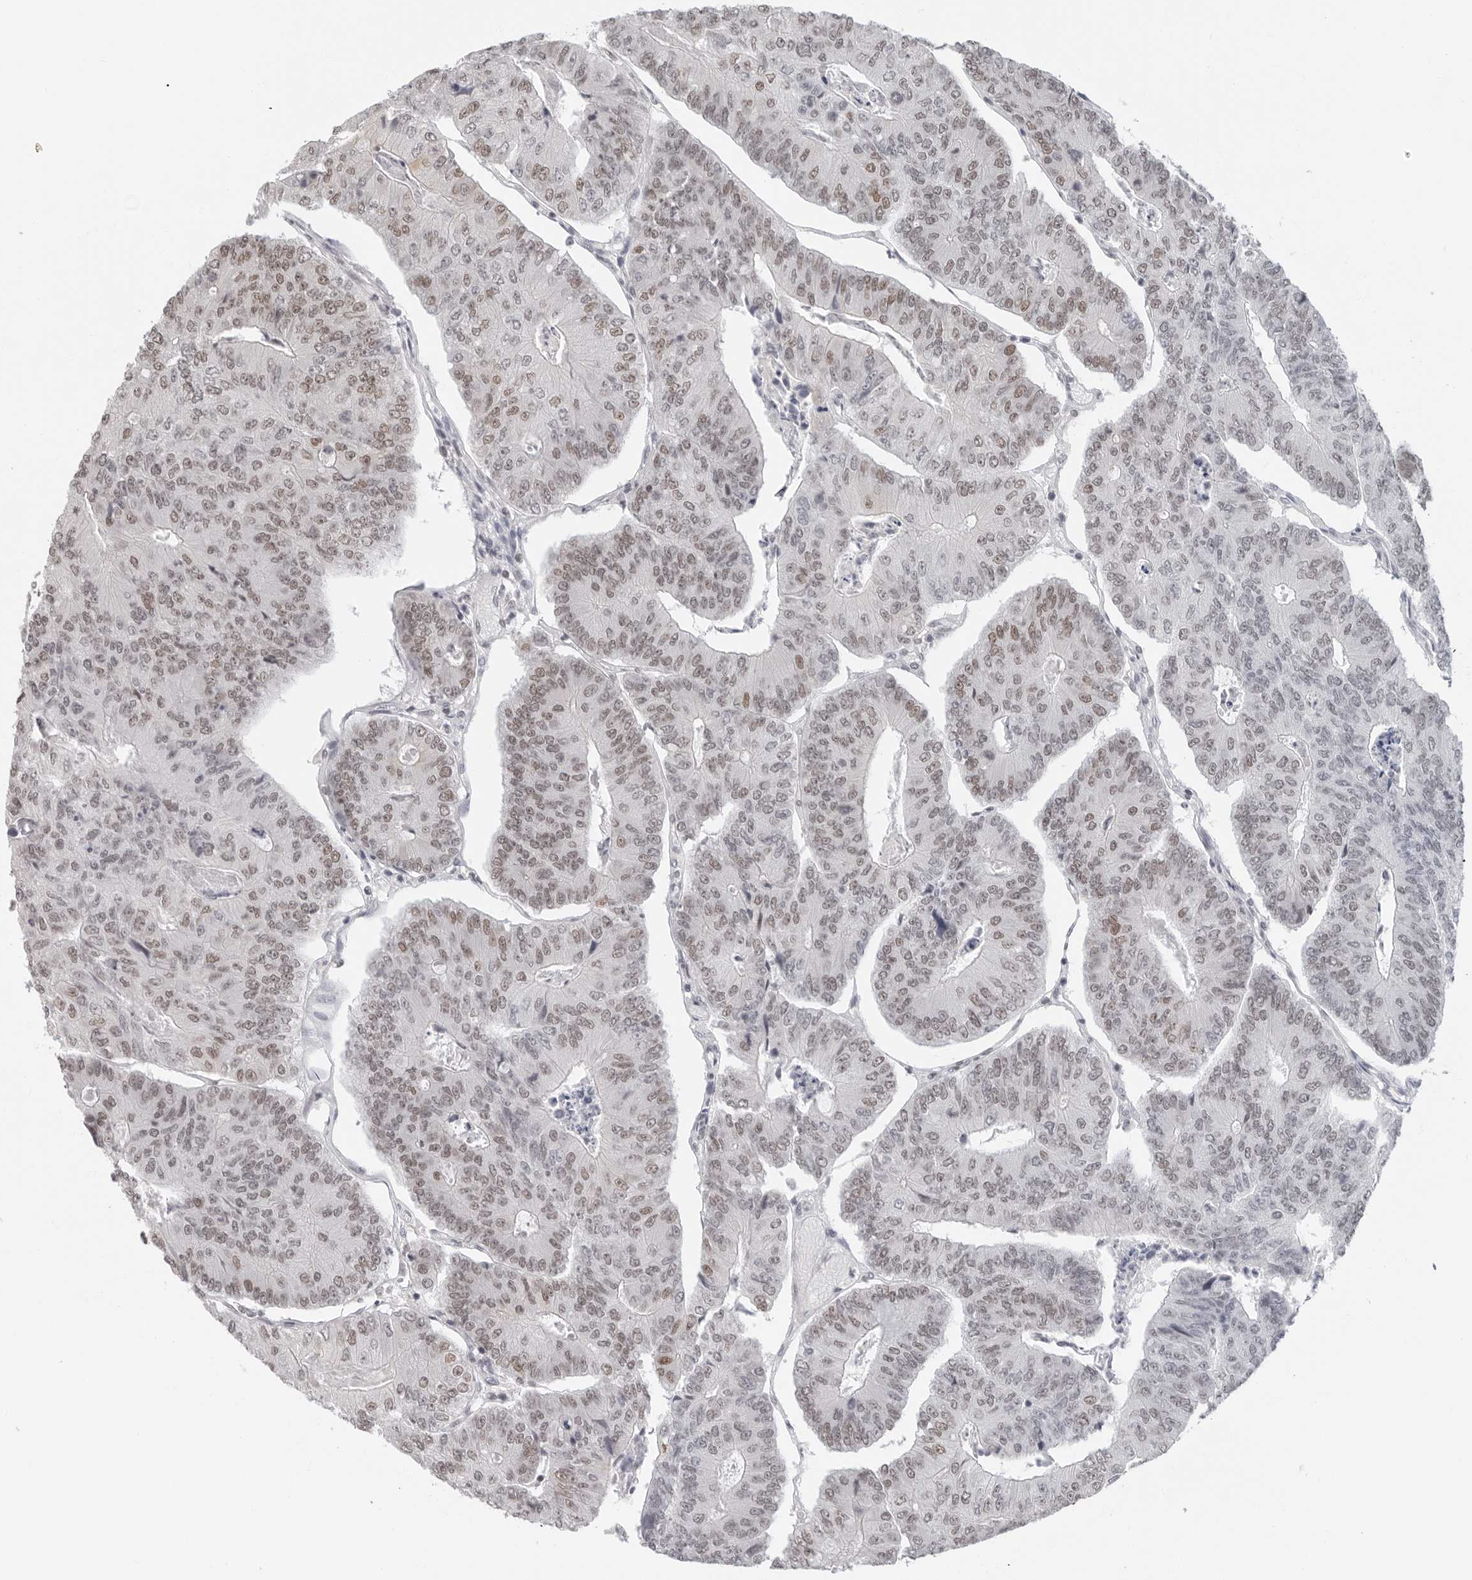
{"staining": {"intensity": "moderate", "quantity": ">75%", "location": "nuclear"}, "tissue": "colorectal cancer", "cell_type": "Tumor cells", "image_type": "cancer", "snomed": [{"axis": "morphology", "description": "Adenocarcinoma, NOS"}, {"axis": "topography", "description": "Colon"}], "caption": "Immunohistochemical staining of human adenocarcinoma (colorectal) shows medium levels of moderate nuclear expression in about >75% of tumor cells.", "gene": "FLG2", "patient": {"sex": "female", "age": 67}}